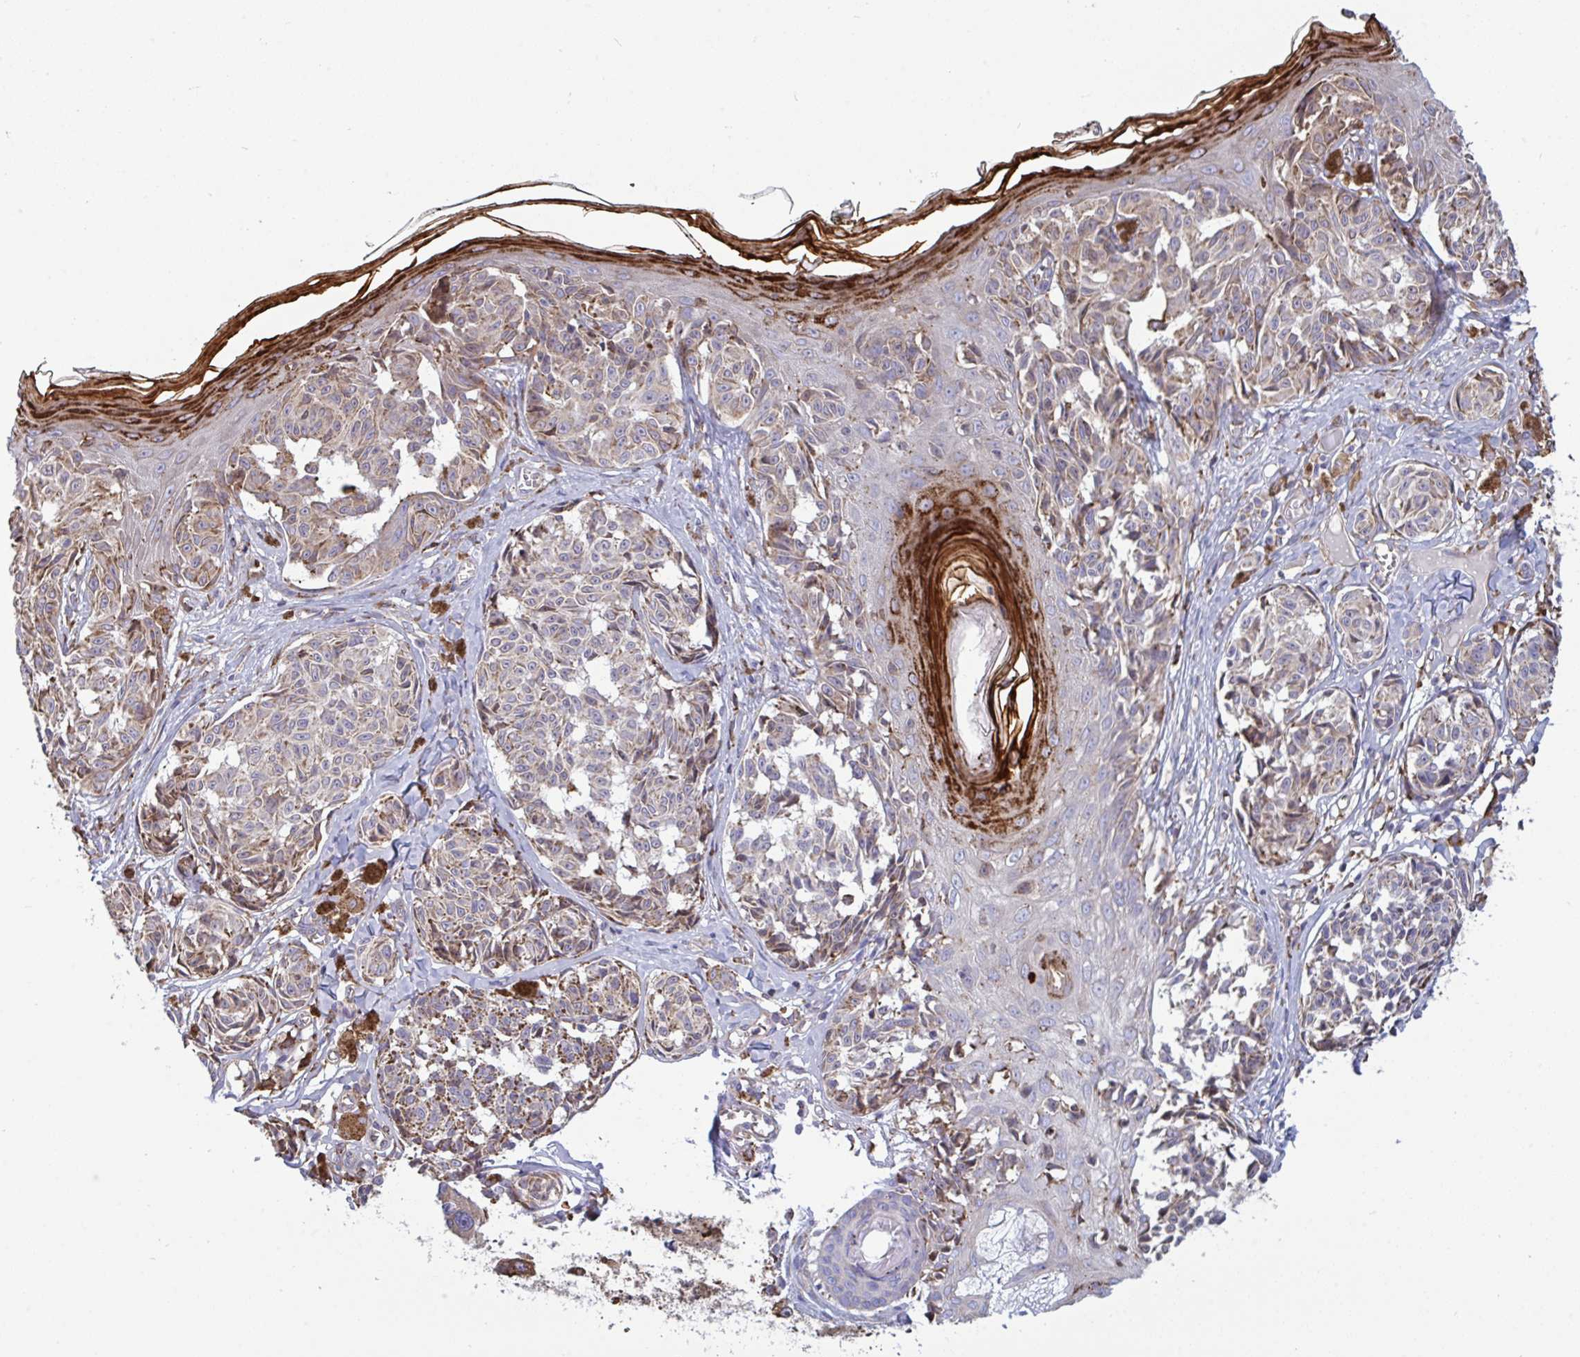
{"staining": {"intensity": "weak", "quantity": "<25%", "location": "cytoplasmic/membranous"}, "tissue": "melanoma", "cell_type": "Tumor cells", "image_type": "cancer", "snomed": [{"axis": "morphology", "description": "Malignant melanoma, NOS"}, {"axis": "topography", "description": "Skin"}], "caption": "Tumor cells are negative for brown protein staining in malignant melanoma.", "gene": "MYMK", "patient": {"sex": "female", "age": 43}}